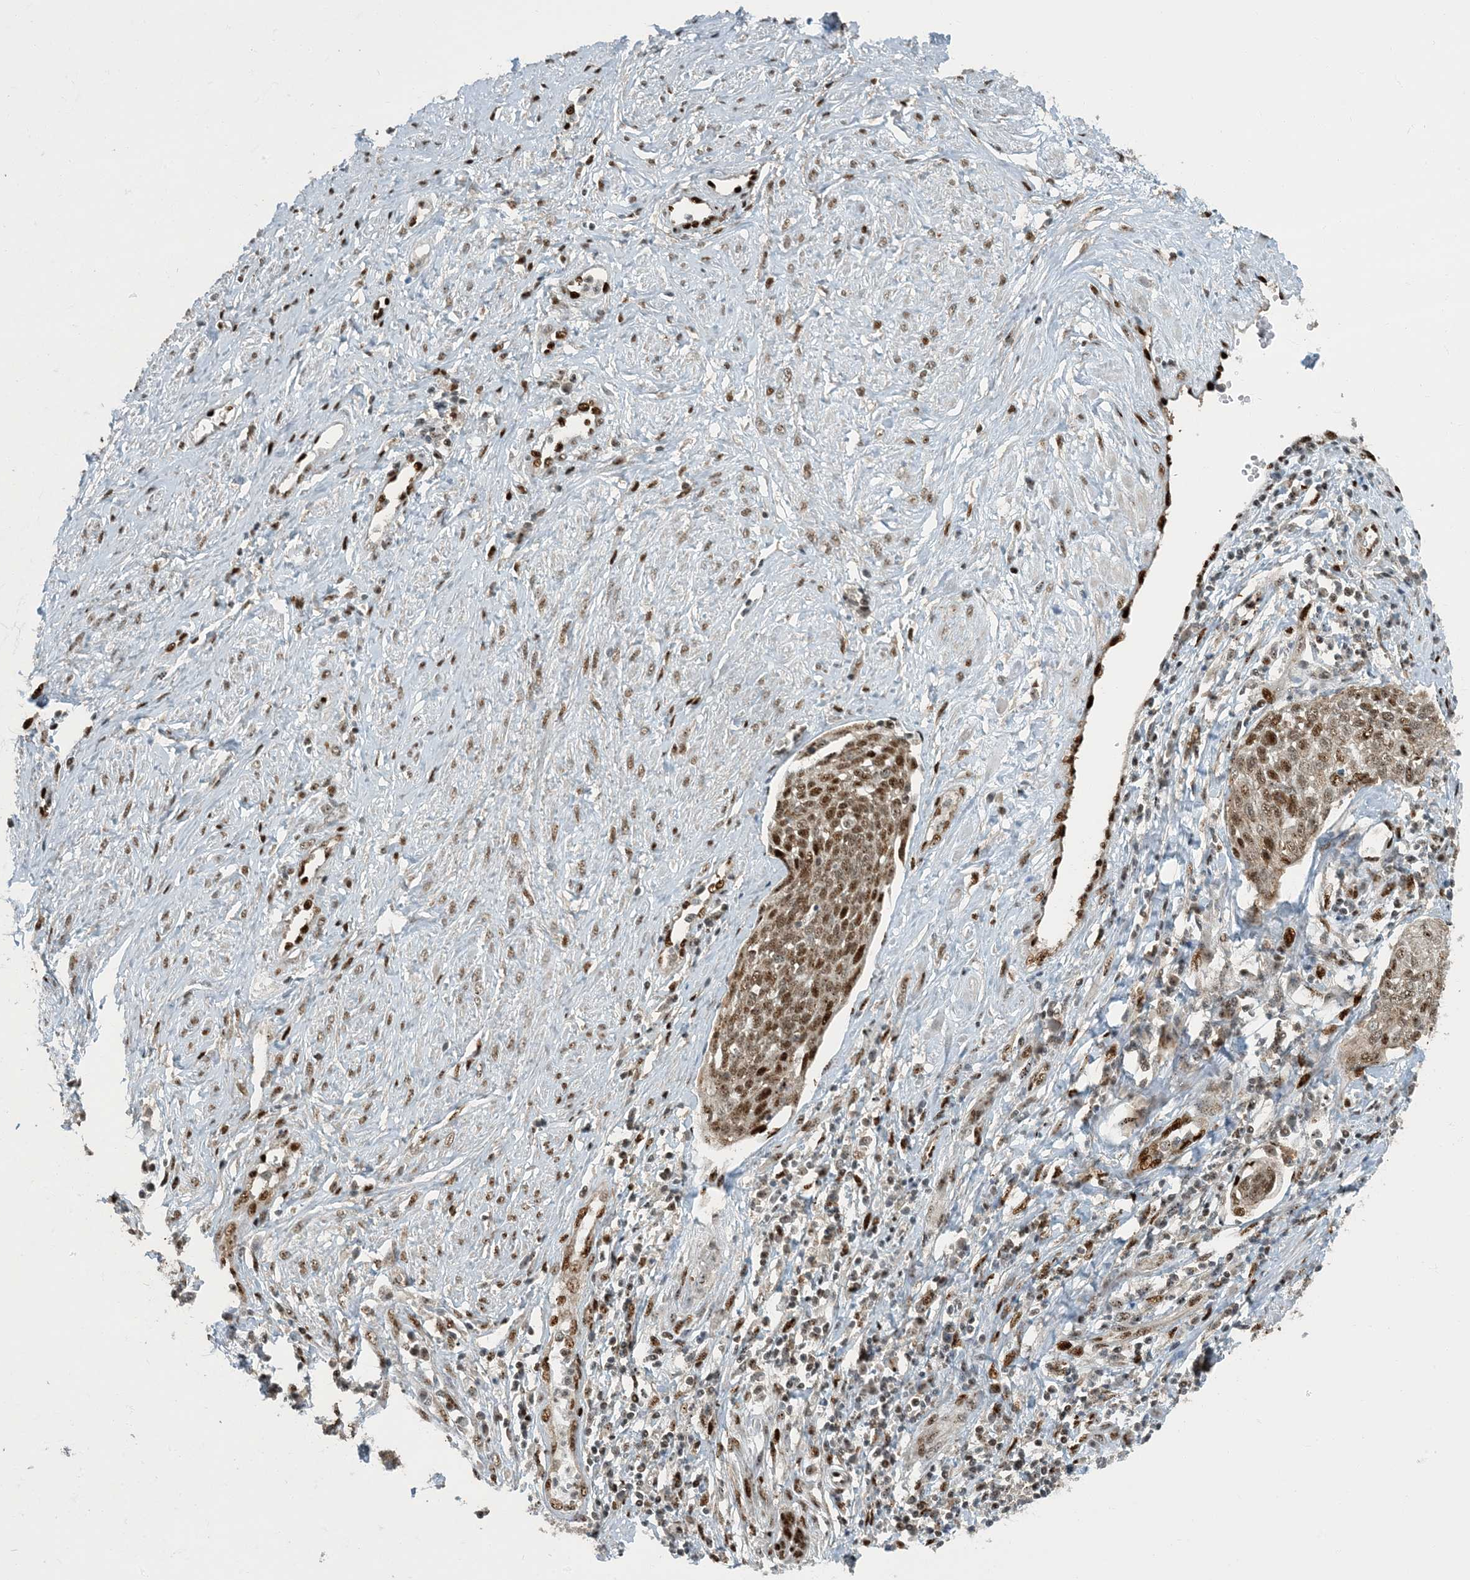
{"staining": {"intensity": "moderate", "quantity": ">75%", "location": "nuclear"}, "tissue": "cervical cancer", "cell_type": "Tumor cells", "image_type": "cancer", "snomed": [{"axis": "morphology", "description": "Squamous cell carcinoma, NOS"}, {"axis": "topography", "description": "Cervix"}], "caption": "Cervical cancer stained for a protein displays moderate nuclear positivity in tumor cells. The staining was performed using DAB (3,3'-diaminobenzidine), with brown indicating positive protein expression. Nuclei are stained blue with hematoxylin.", "gene": "MBD1", "patient": {"sex": "female", "age": 34}}